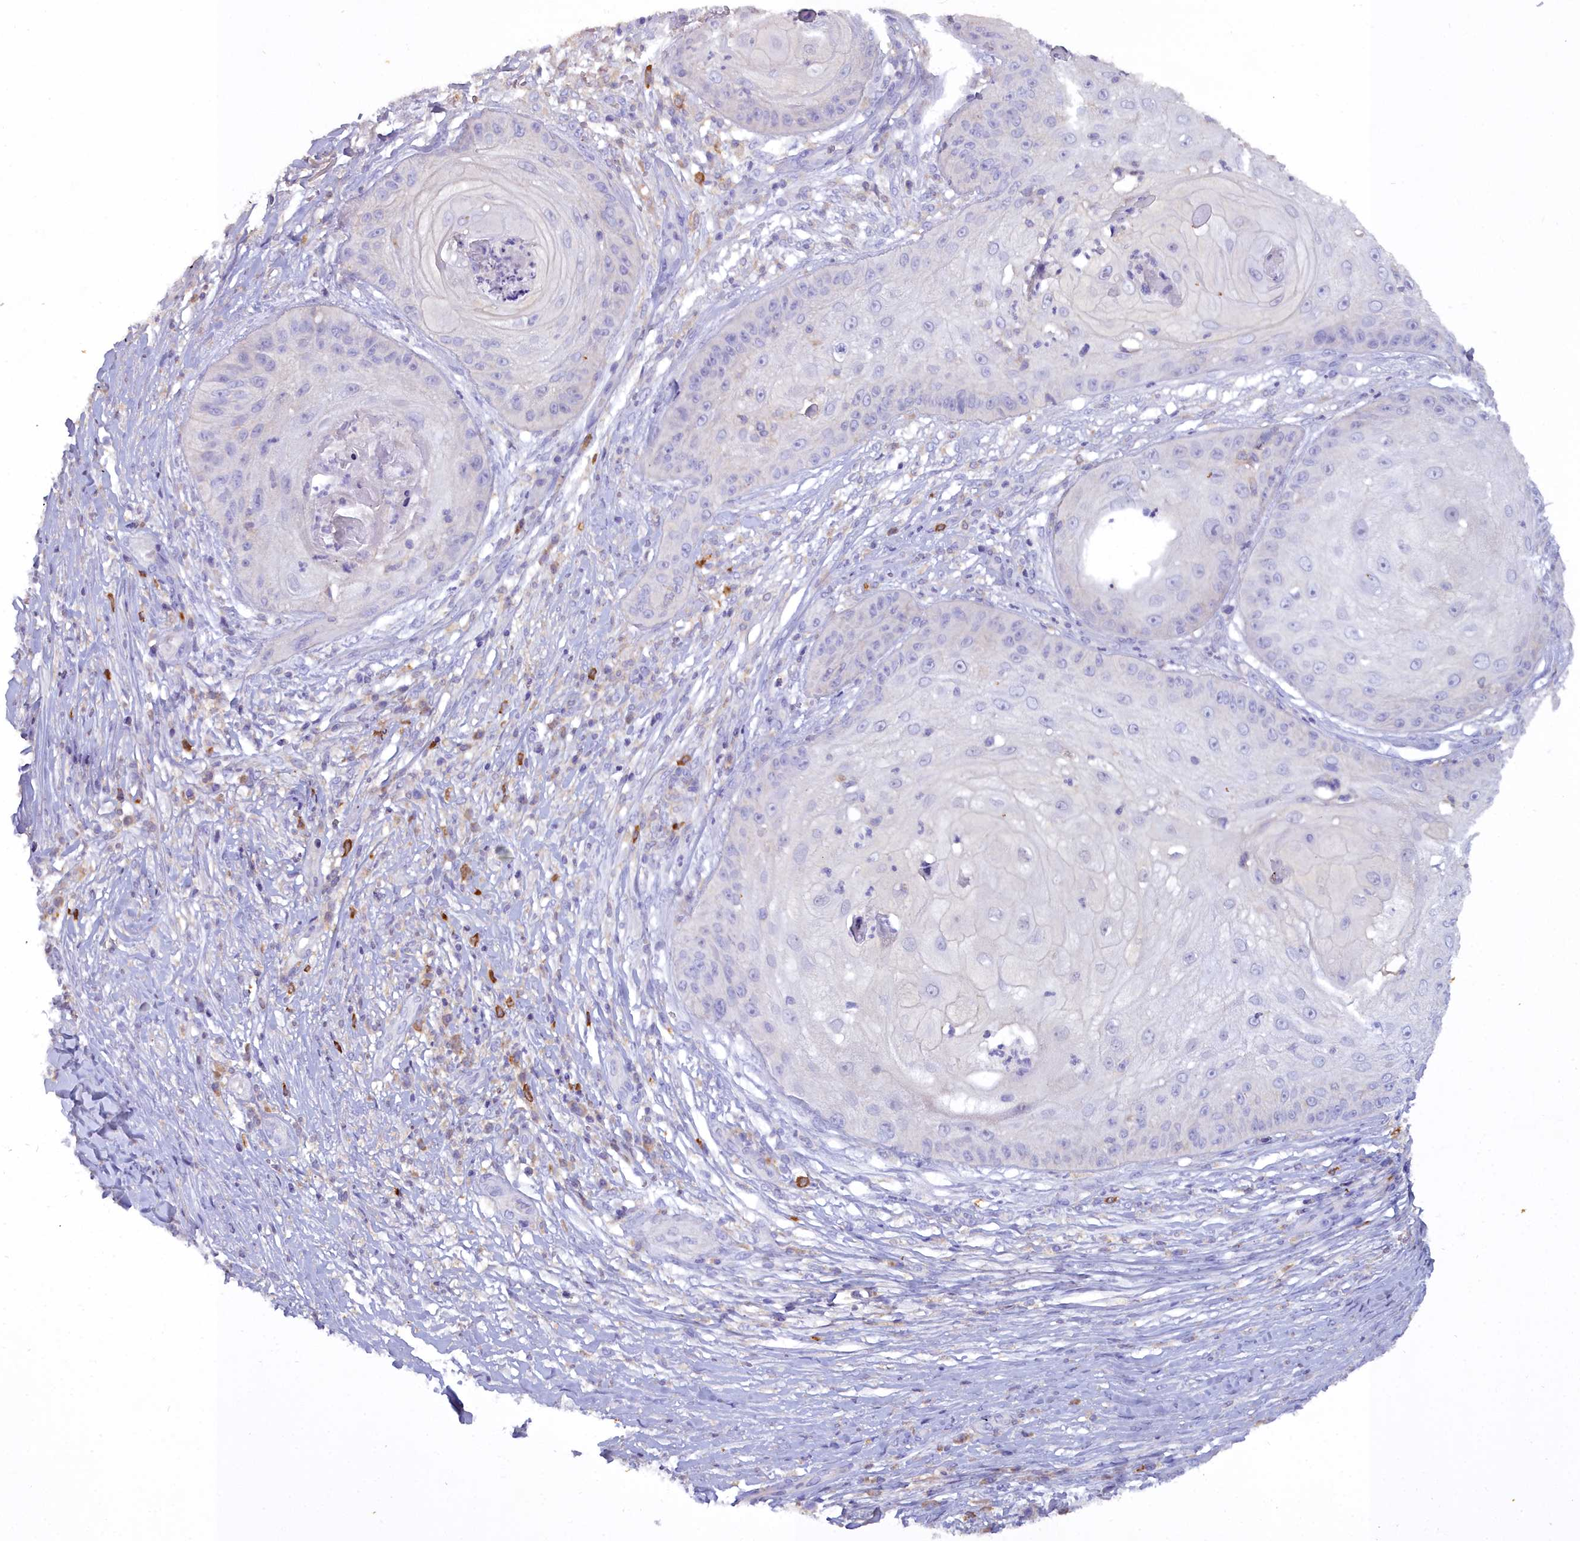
{"staining": {"intensity": "negative", "quantity": "none", "location": "none"}, "tissue": "skin cancer", "cell_type": "Tumor cells", "image_type": "cancer", "snomed": [{"axis": "morphology", "description": "Squamous cell carcinoma, NOS"}, {"axis": "topography", "description": "Skin"}], "caption": "Tumor cells are negative for brown protein staining in skin cancer. The staining was performed using DAB to visualize the protein expression in brown, while the nuclei were stained in blue with hematoxylin (Magnification: 20x).", "gene": "BLNK", "patient": {"sex": "male", "age": 70}}